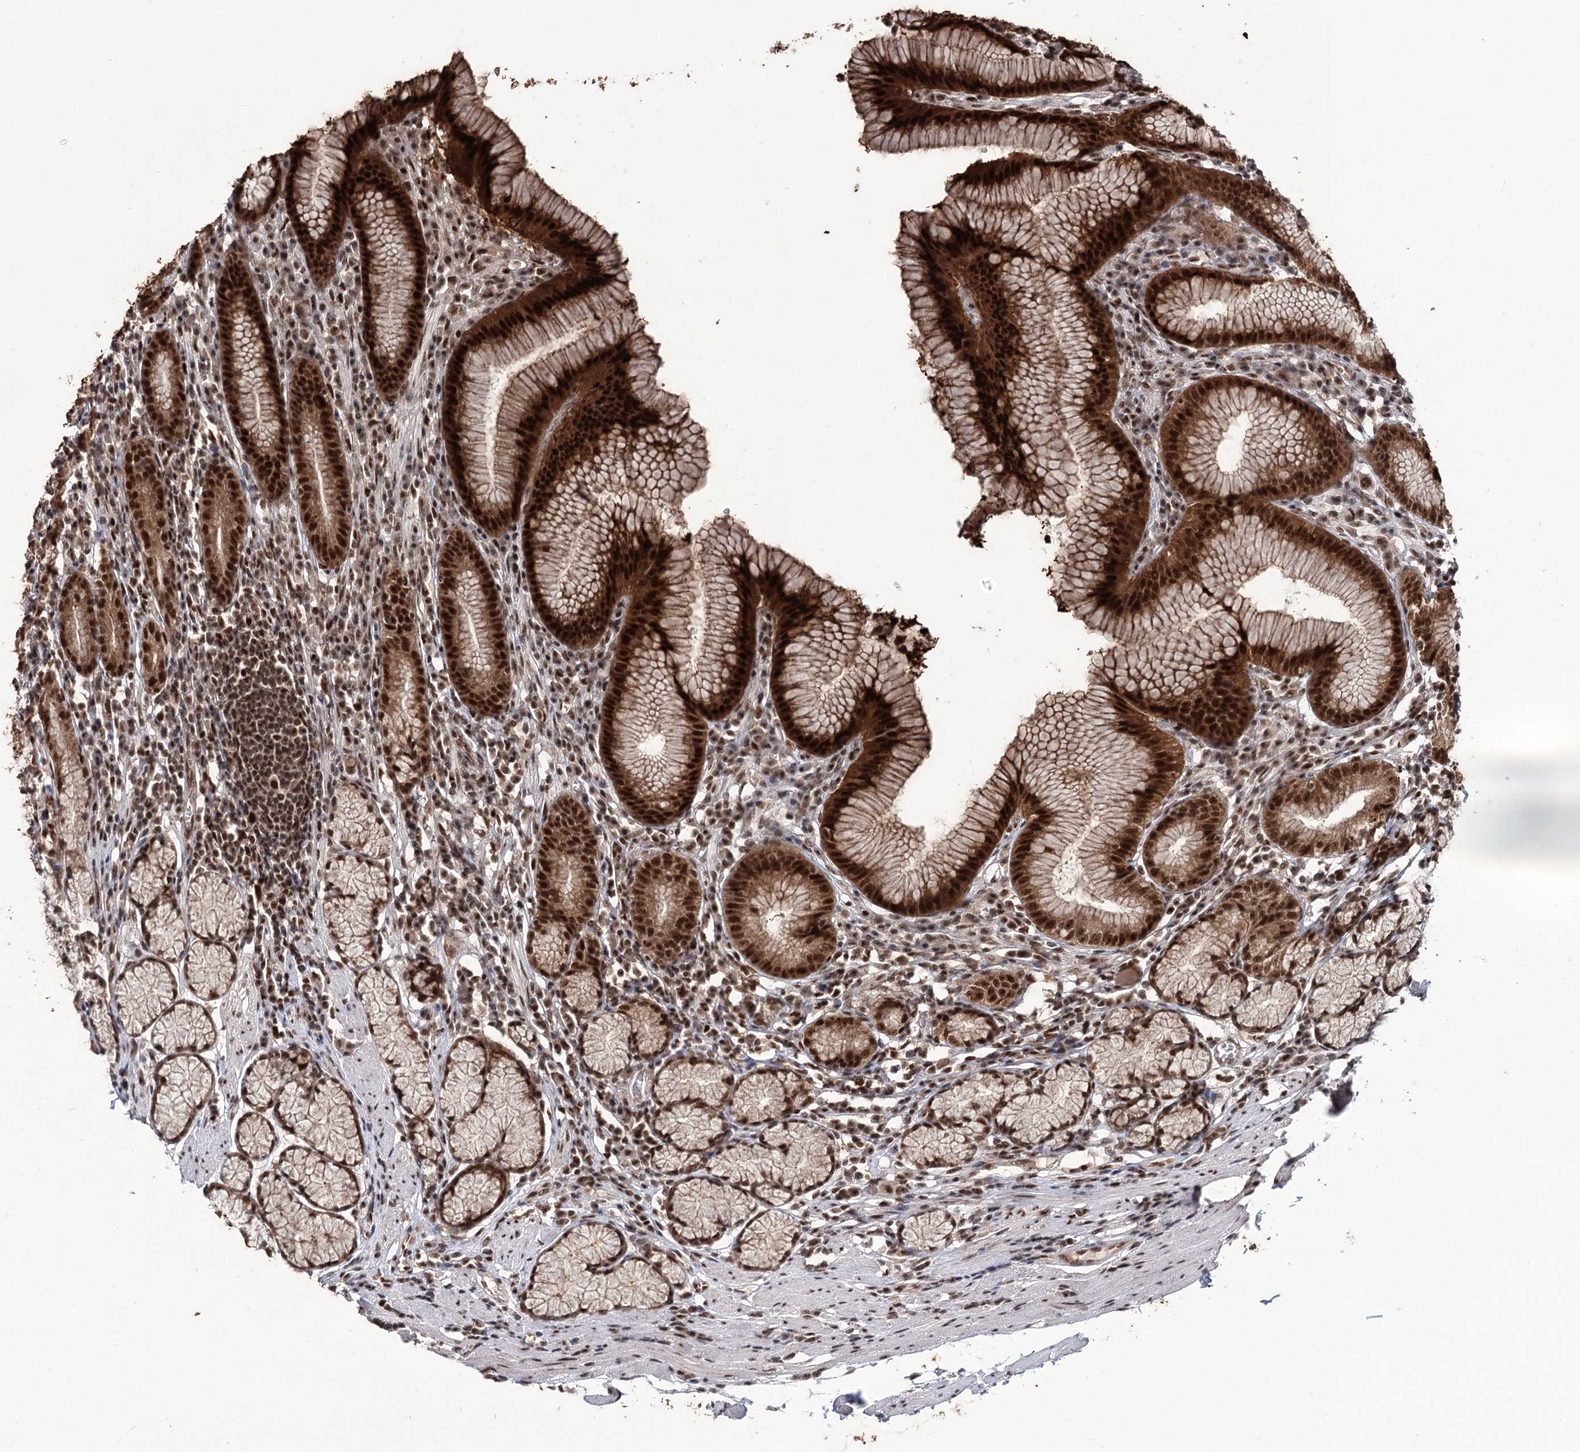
{"staining": {"intensity": "strong", "quantity": ">75%", "location": "cytoplasmic/membranous,nuclear"}, "tissue": "stomach", "cell_type": "Glandular cells", "image_type": "normal", "snomed": [{"axis": "morphology", "description": "Normal tissue, NOS"}, {"axis": "topography", "description": "Stomach"}], "caption": "The histopathology image displays a brown stain indicating the presence of a protein in the cytoplasmic/membranous,nuclear of glandular cells in stomach. (Stains: DAB in brown, nuclei in blue, Microscopy: brightfield microscopy at high magnification).", "gene": "ERCC3", "patient": {"sex": "male", "age": 55}}